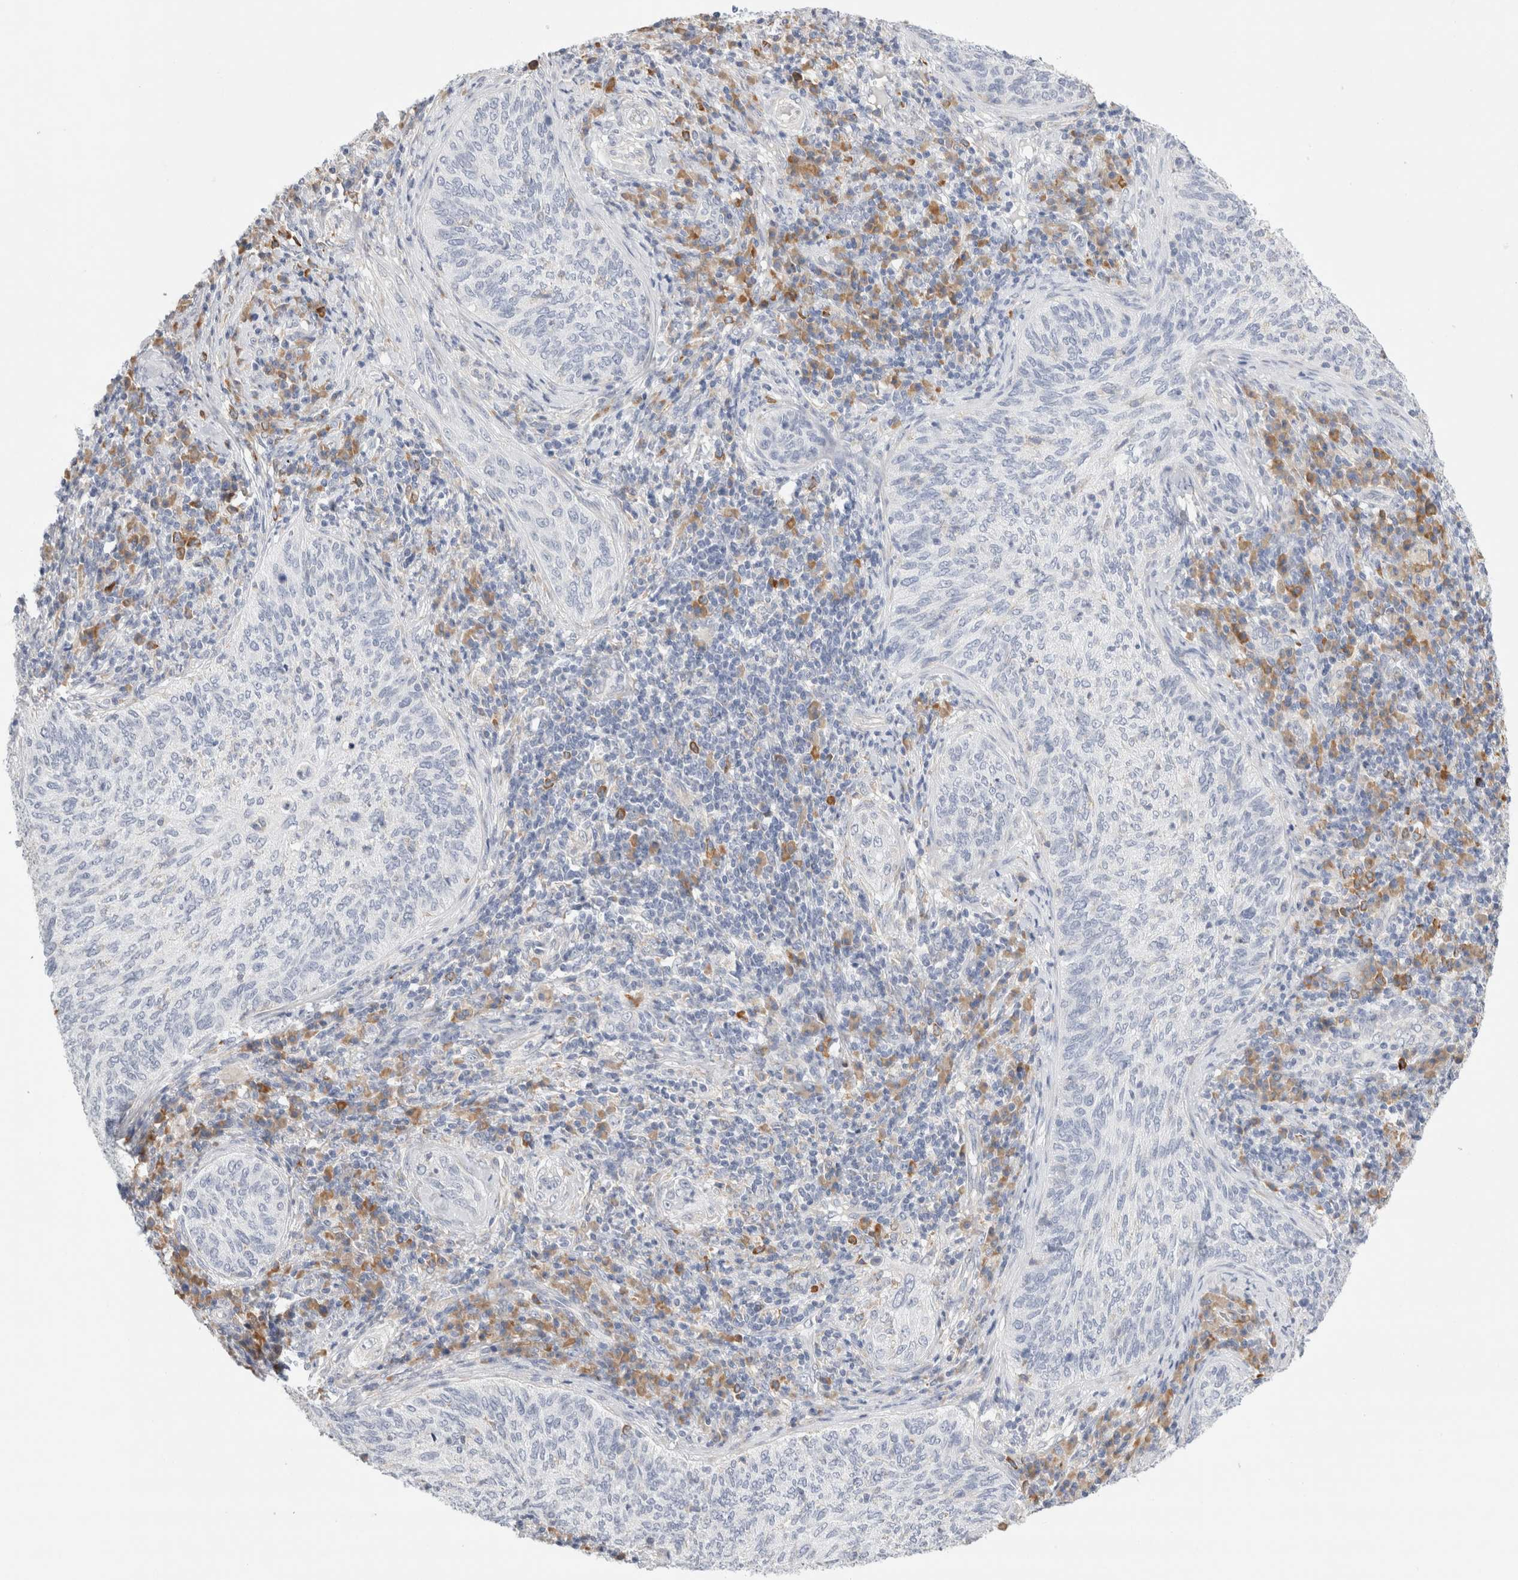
{"staining": {"intensity": "negative", "quantity": "none", "location": "none"}, "tissue": "cervical cancer", "cell_type": "Tumor cells", "image_type": "cancer", "snomed": [{"axis": "morphology", "description": "Squamous cell carcinoma, NOS"}, {"axis": "topography", "description": "Cervix"}], "caption": "IHC histopathology image of neoplastic tissue: cervical squamous cell carcinoma stained with DAB reveals no significant protein expression in tumor cells.", "gene": "CSK", "patient": {"sex": "female", "age": 30}}